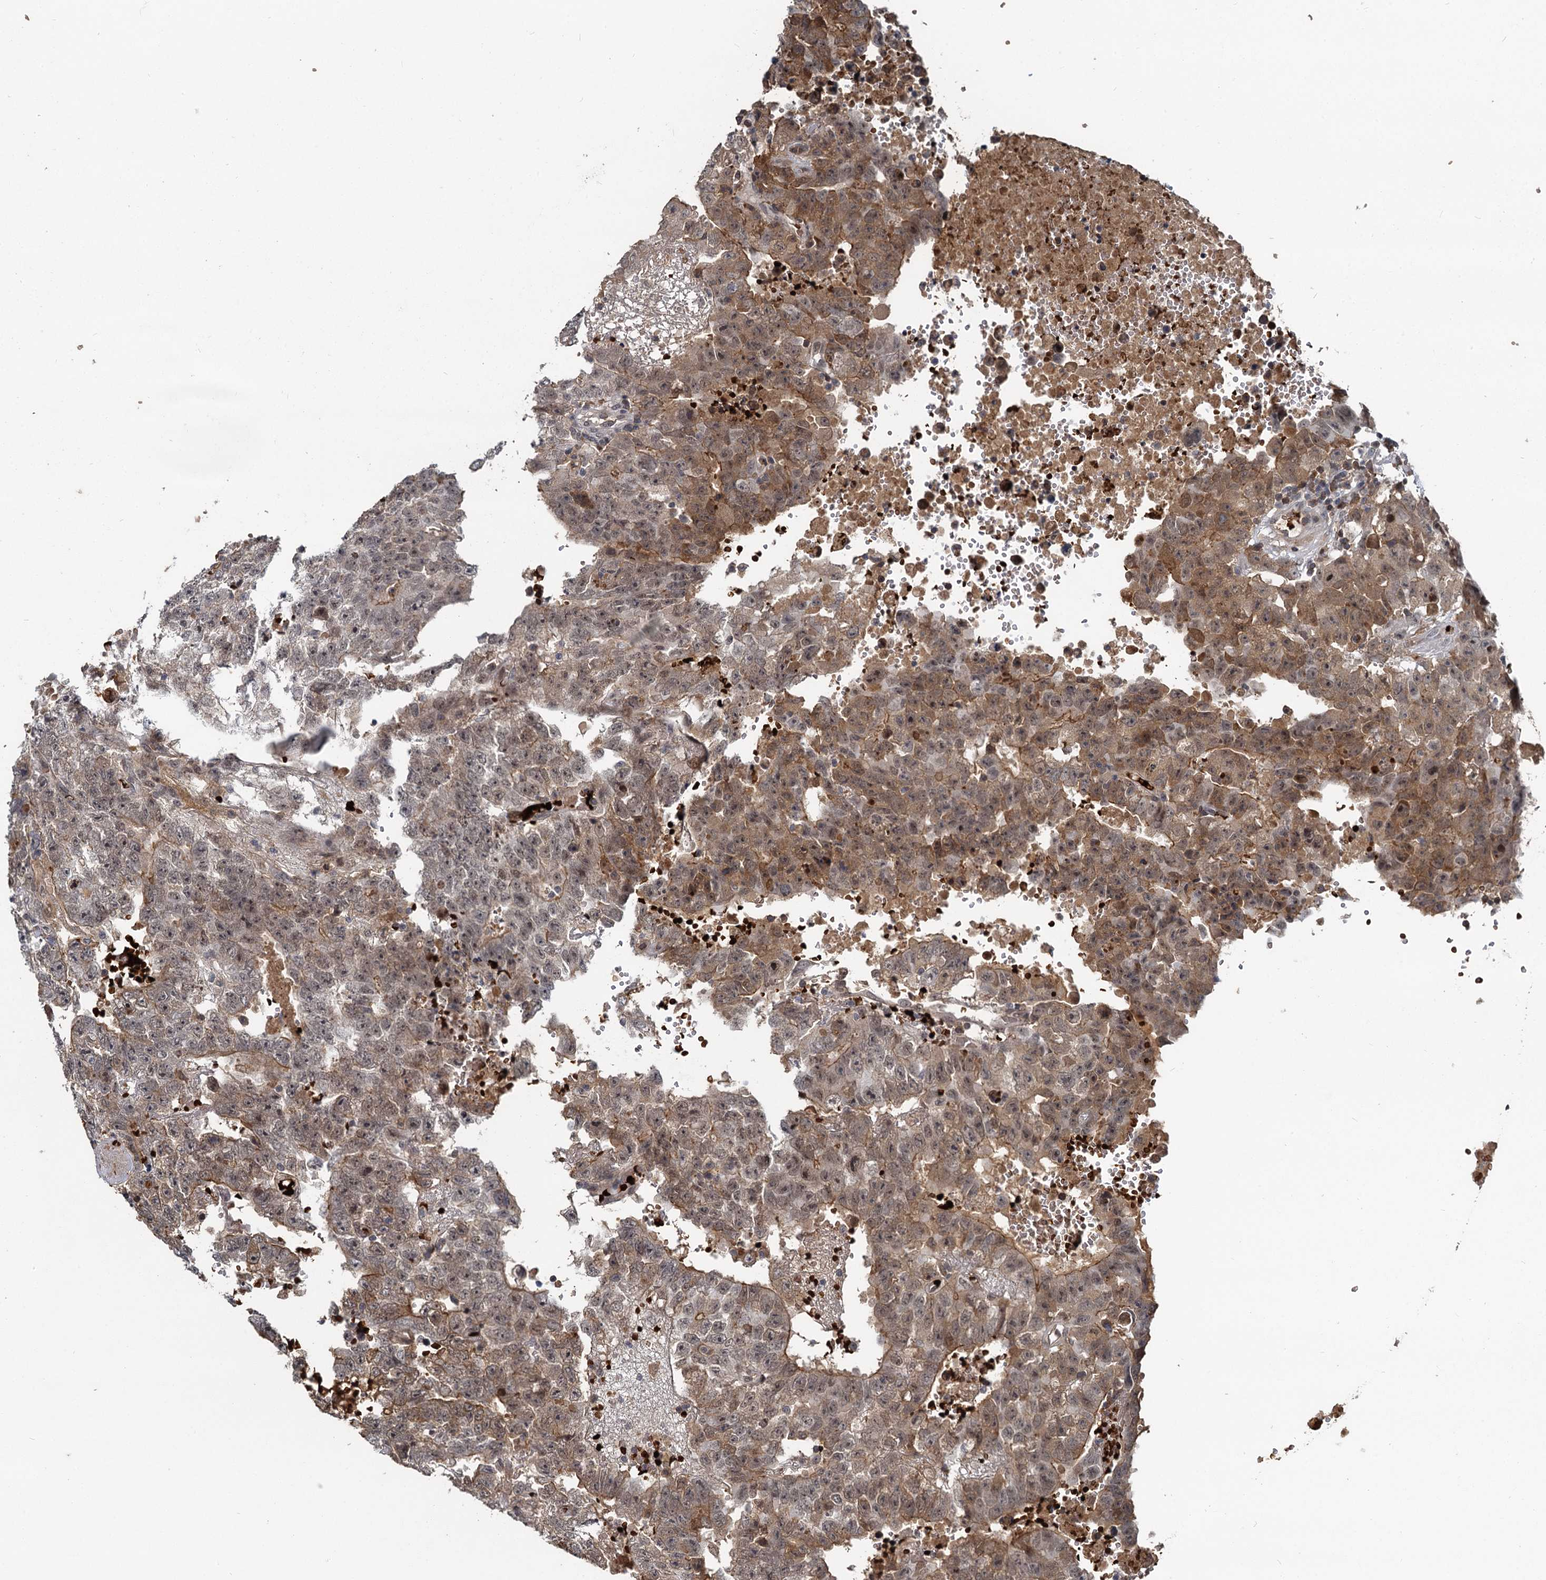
{"staining": {"intensity": "moderate", "quantity": "25%-75%", "location": "cytoplasmic/membranous,nuclear"}, "tissue": "testis cancer", "cell_type": "Tumor cells", "image_type": "cancer", "snomed": [{"axis": "morphology", "description": "Carcinoma, Embryonal, NOS"}, {"axis": "topography", "description": "Testis"}], "caption": "Immunohistochemical staining of human testis embryonal carcinoma demonstrates medium levels of moderate cytoplasmic/membranous and nuclear expression in approximately 25%-75% of tumor cells. (DAB = brown stain, brightfield microscopy at high magnification).", "gene": "FANCI", "patient": {"sex": "male", "age": 25}}